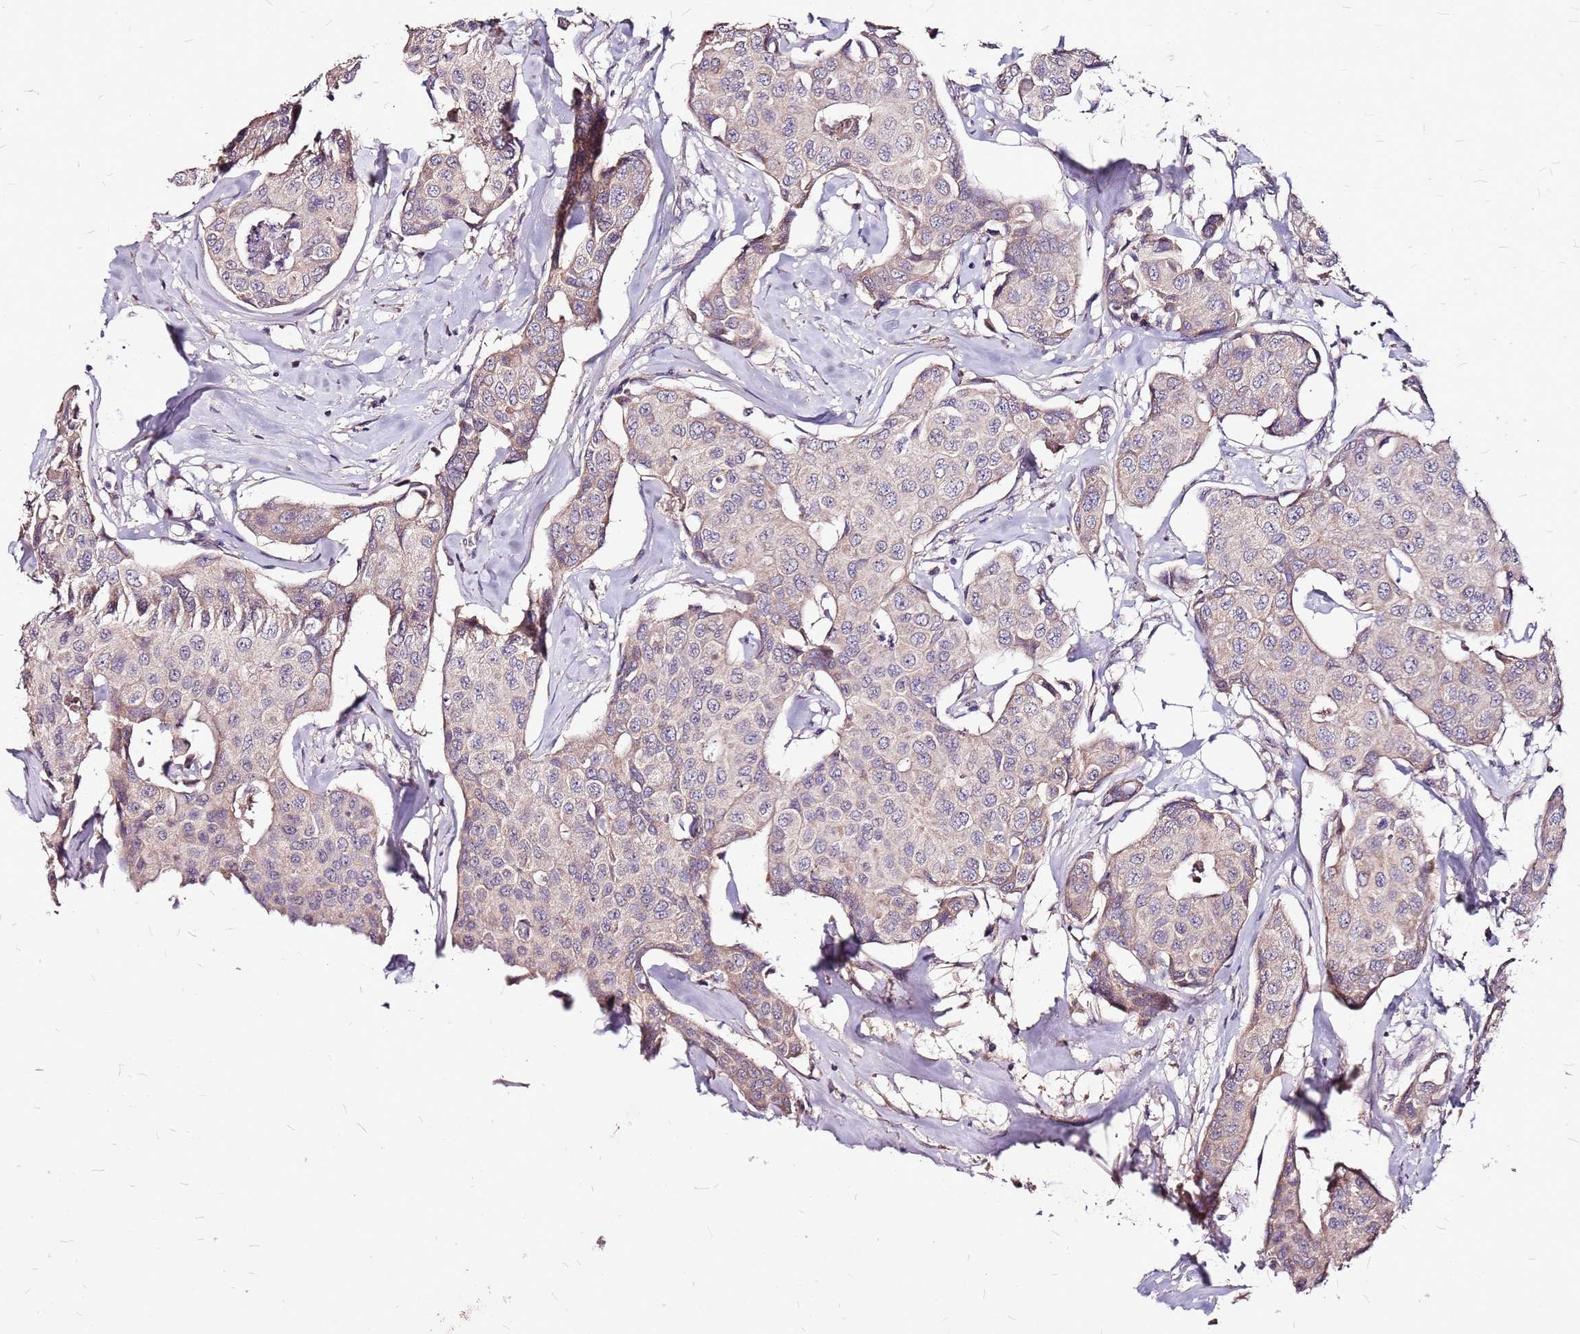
{"staining": {"intensity": "weak", "quantity": "<25%", "location": "cytoplasmic/membranous"}, "tissue": "breast cancer", "cell_type": "Tumor cells", "image_type": "cancer", "snomed": [{"axis": "morphology", "description": "Duct carcinoma"}, {"axis": "topography", "description": "Breast"}], "caption": "An immunohistochemistry histopathology image of breast intraductal carcinoma is shown. There is no staining in tumor cells of breast intraductal carcinoma.", "gene": "DCDC2C", "patient": {"sex": "female", "age": 80}}